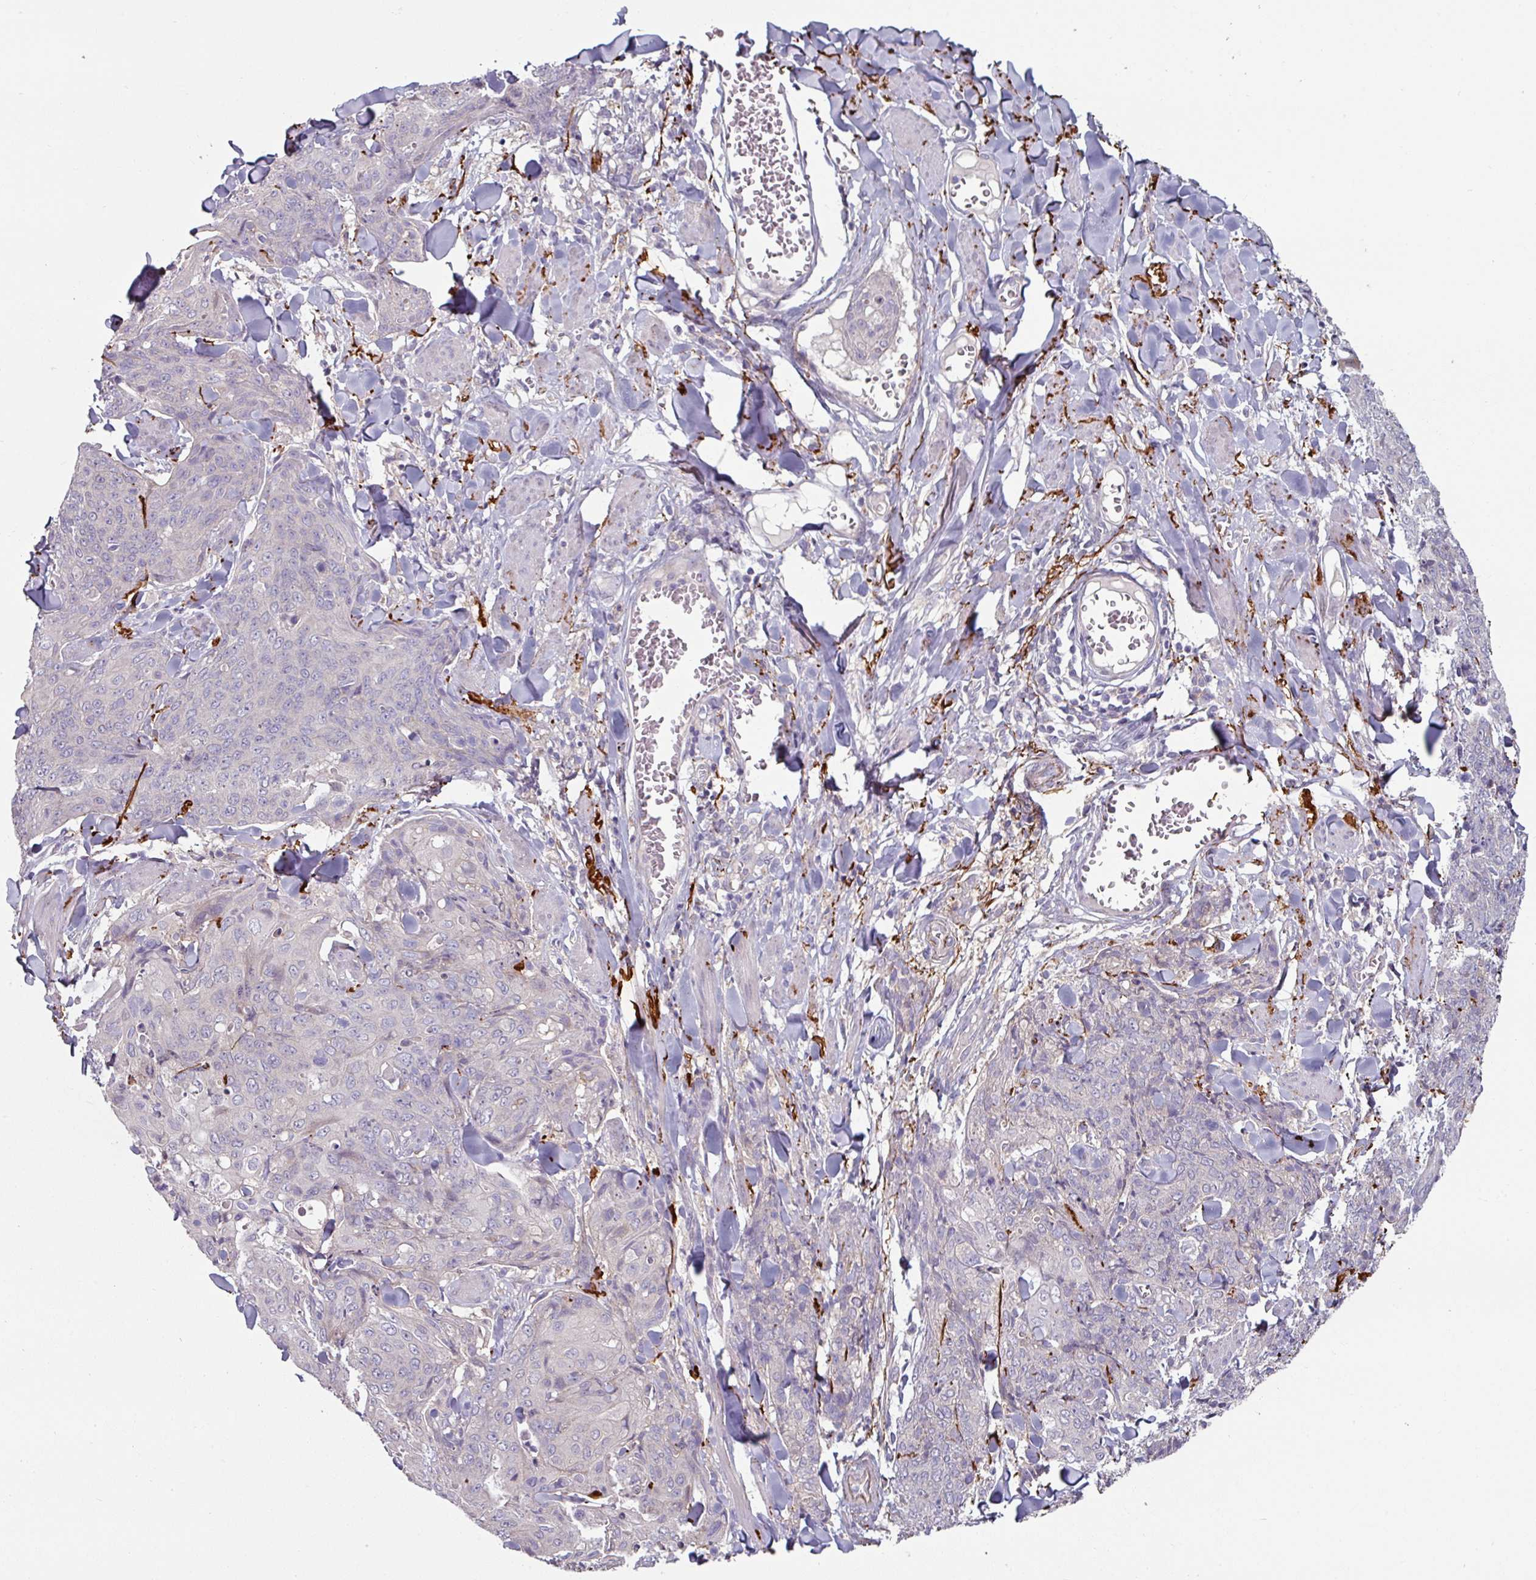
{"staining": {"intensity": "negative", "quantity": "none", "location": "none"}, "tissue": "skin cancer", "cell_type": "Tumor cells", "image_type": "cancer", "snomed": [{"axis": "morphology", "description": "Squamous cell carcinoma, NOS"}, {"axis": "topography", "description": "Skin"}, {"axis": "topography", "description": "Vulva"}], "caption": "This is an immunohistochemistry photomicrograph of skin squamous cell carcinoma. There is no positivity in tumor cells.", "gene": "MTMR14", "patient": {"sex": "female", "age": 85}}